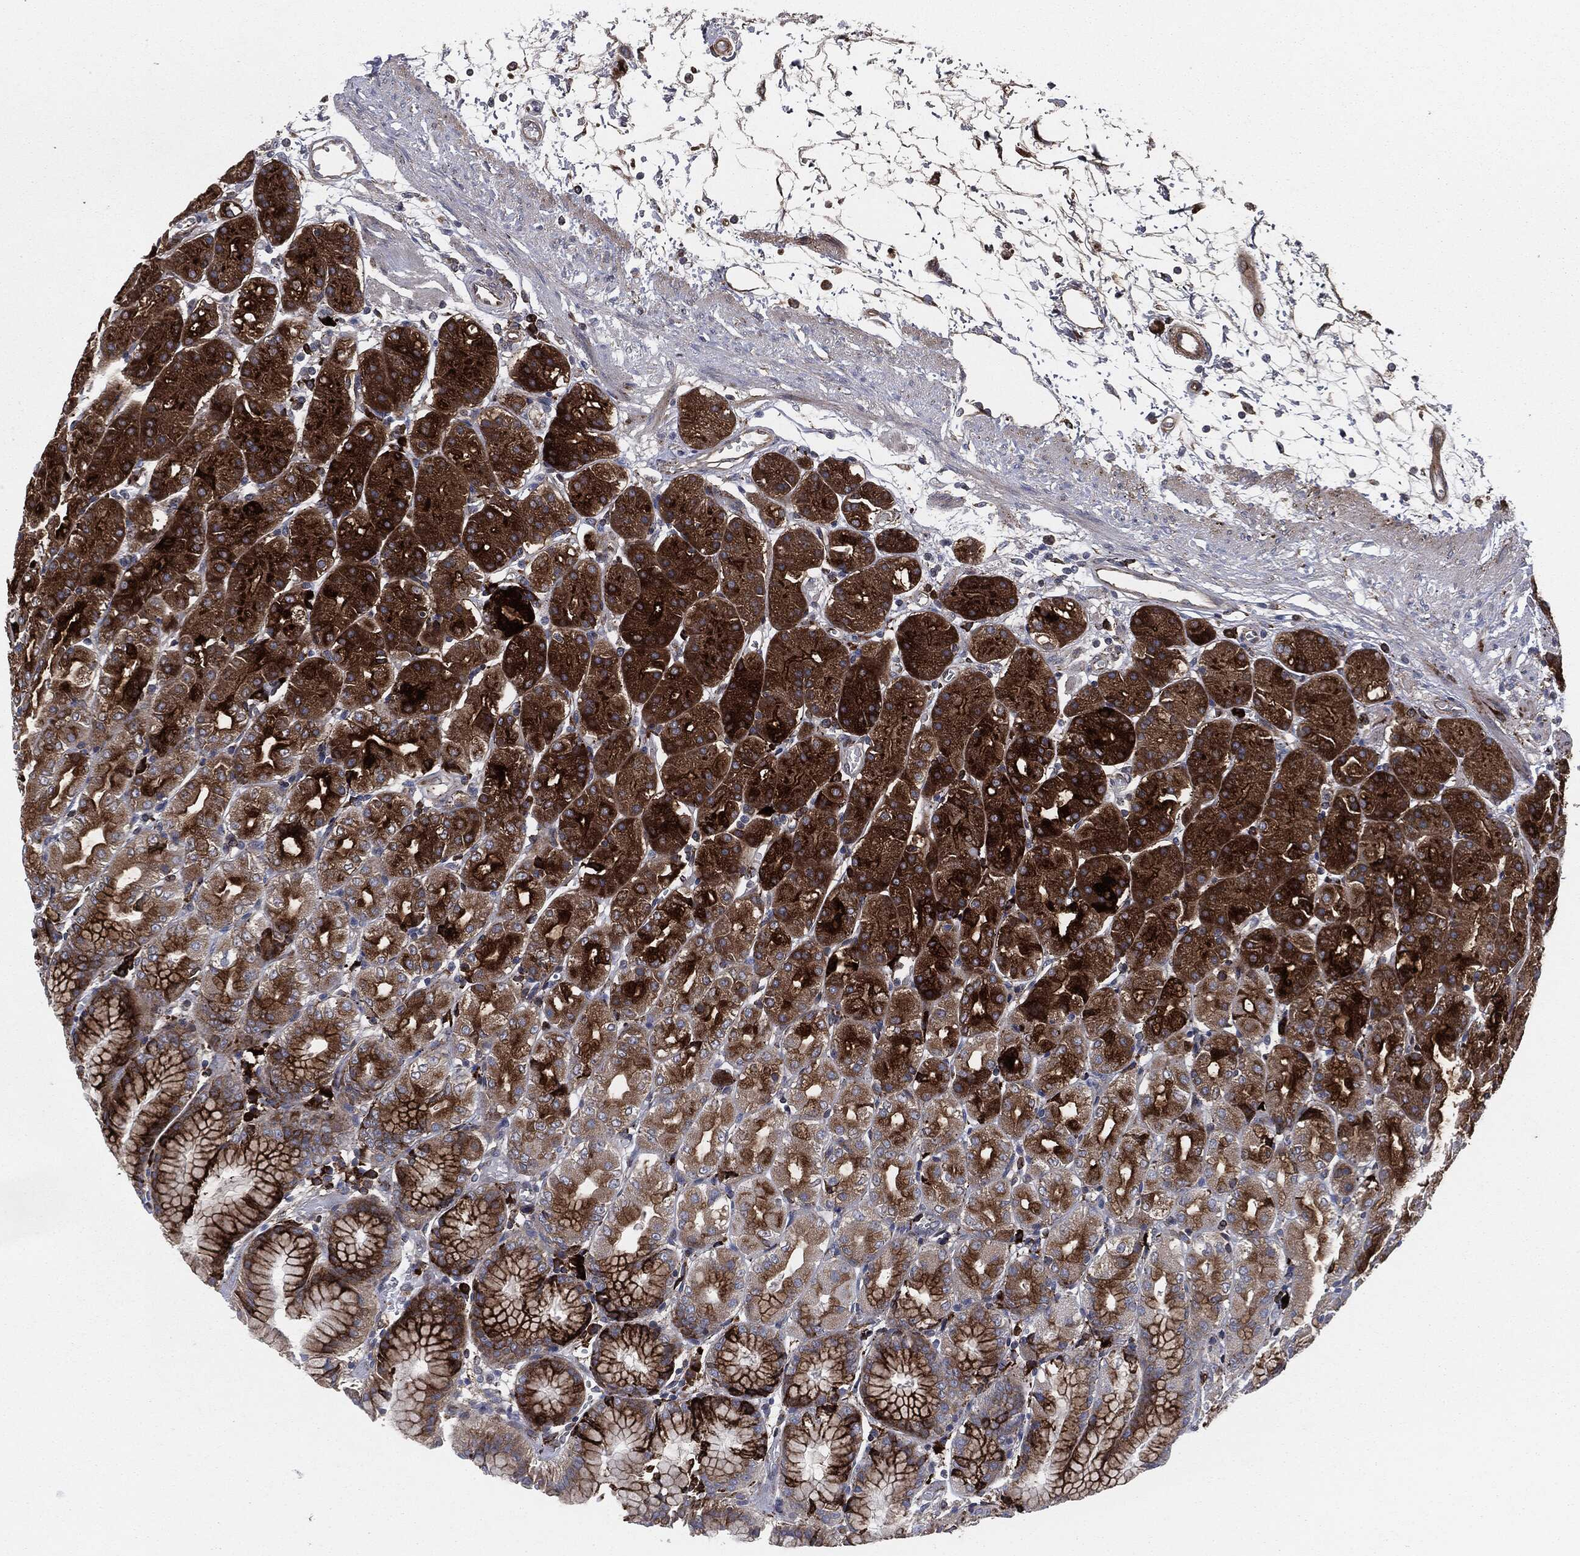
{"staining": {"intensity": "strong", "quantity": ">75%", "location": "cytoplasmic/membranous"}, "tissue": "stomach", "cell_type": "Glandular cells", "image_type": "normal", "snomed": [{"axis": "morphology", "description": "Normal tissue, NOS"}, {"axis": "morphology", "description": "Adenocarcinoma, NOS"}, {"axis": "topography", "description": "Stomach"}], "caption": "An IHC photomicrograph of unremarkable tissue is shown. Protein staining in brown highlights strong cytoplasmic/membranous positivity in stomach within glandular cells.", "gene": "CALR", "patient": {"sex": "female", "age": 81}}